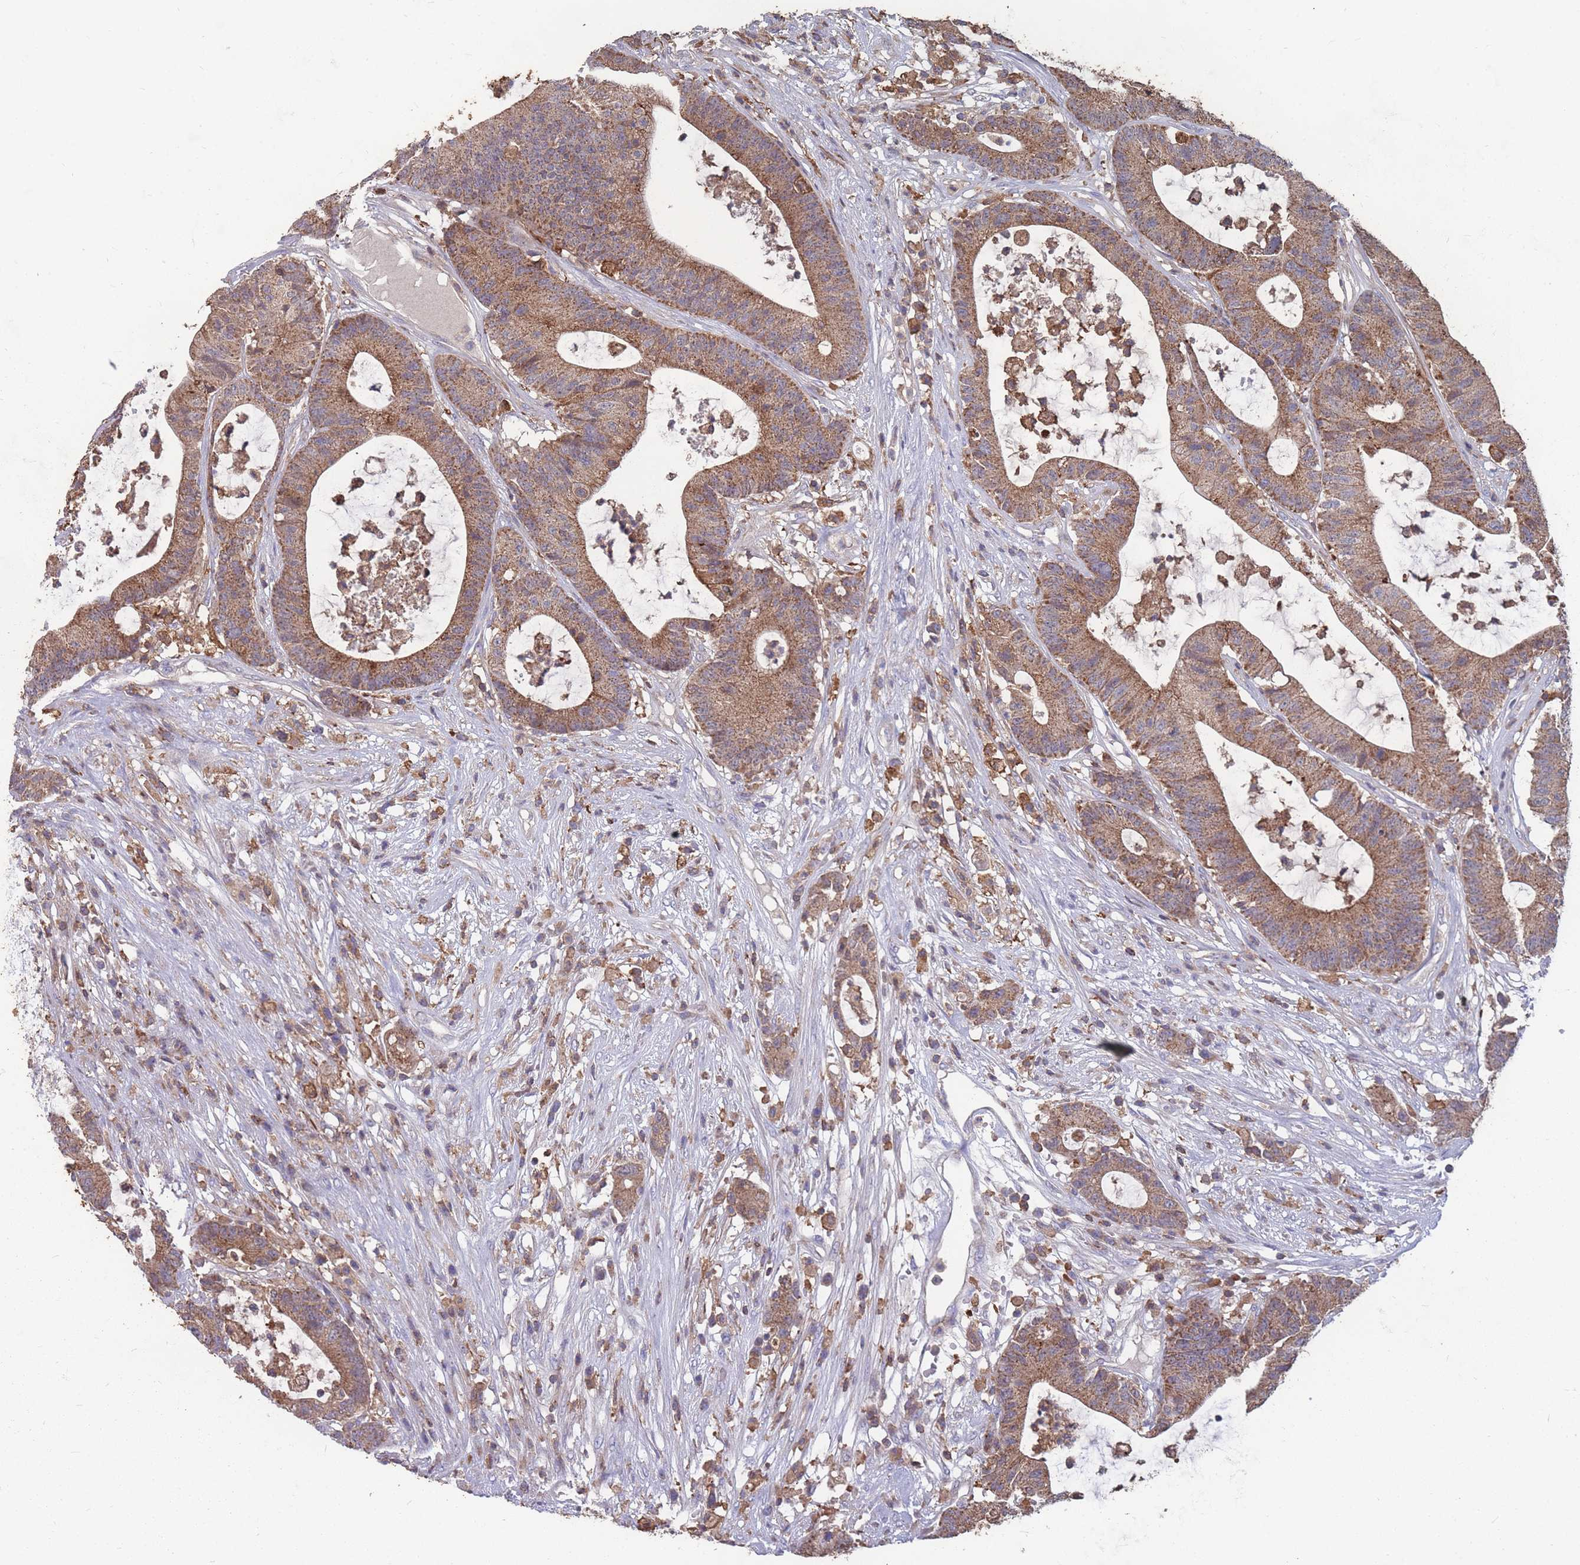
{"staining": {"intensity": "moderate", "quantity": ">75%", "location": "cytoplasmic/membranous"}, "tissue": "colorectal cancer", "cell_type": "Tumor cells", "image_type": "cancer", "snomed": [{"axis": "morphology", "description": "Adenocarcinoma, NOS"}, {"axis": "topography", "description": "Colon"}], "caption": "The photomicrograph reveals staining of colorectal cancer, revealing moderate cytoplasmic/membranous protein expression (brown color) within tumor cells. The protein of interest is stained brown, and the nuclei are stained in blue (DAB (3,3'-diaminobenzidine) IHC with brightfield microscopy, high magnification).", "gene": "CD33", "patient": {"sex": "female", "age": 84}}